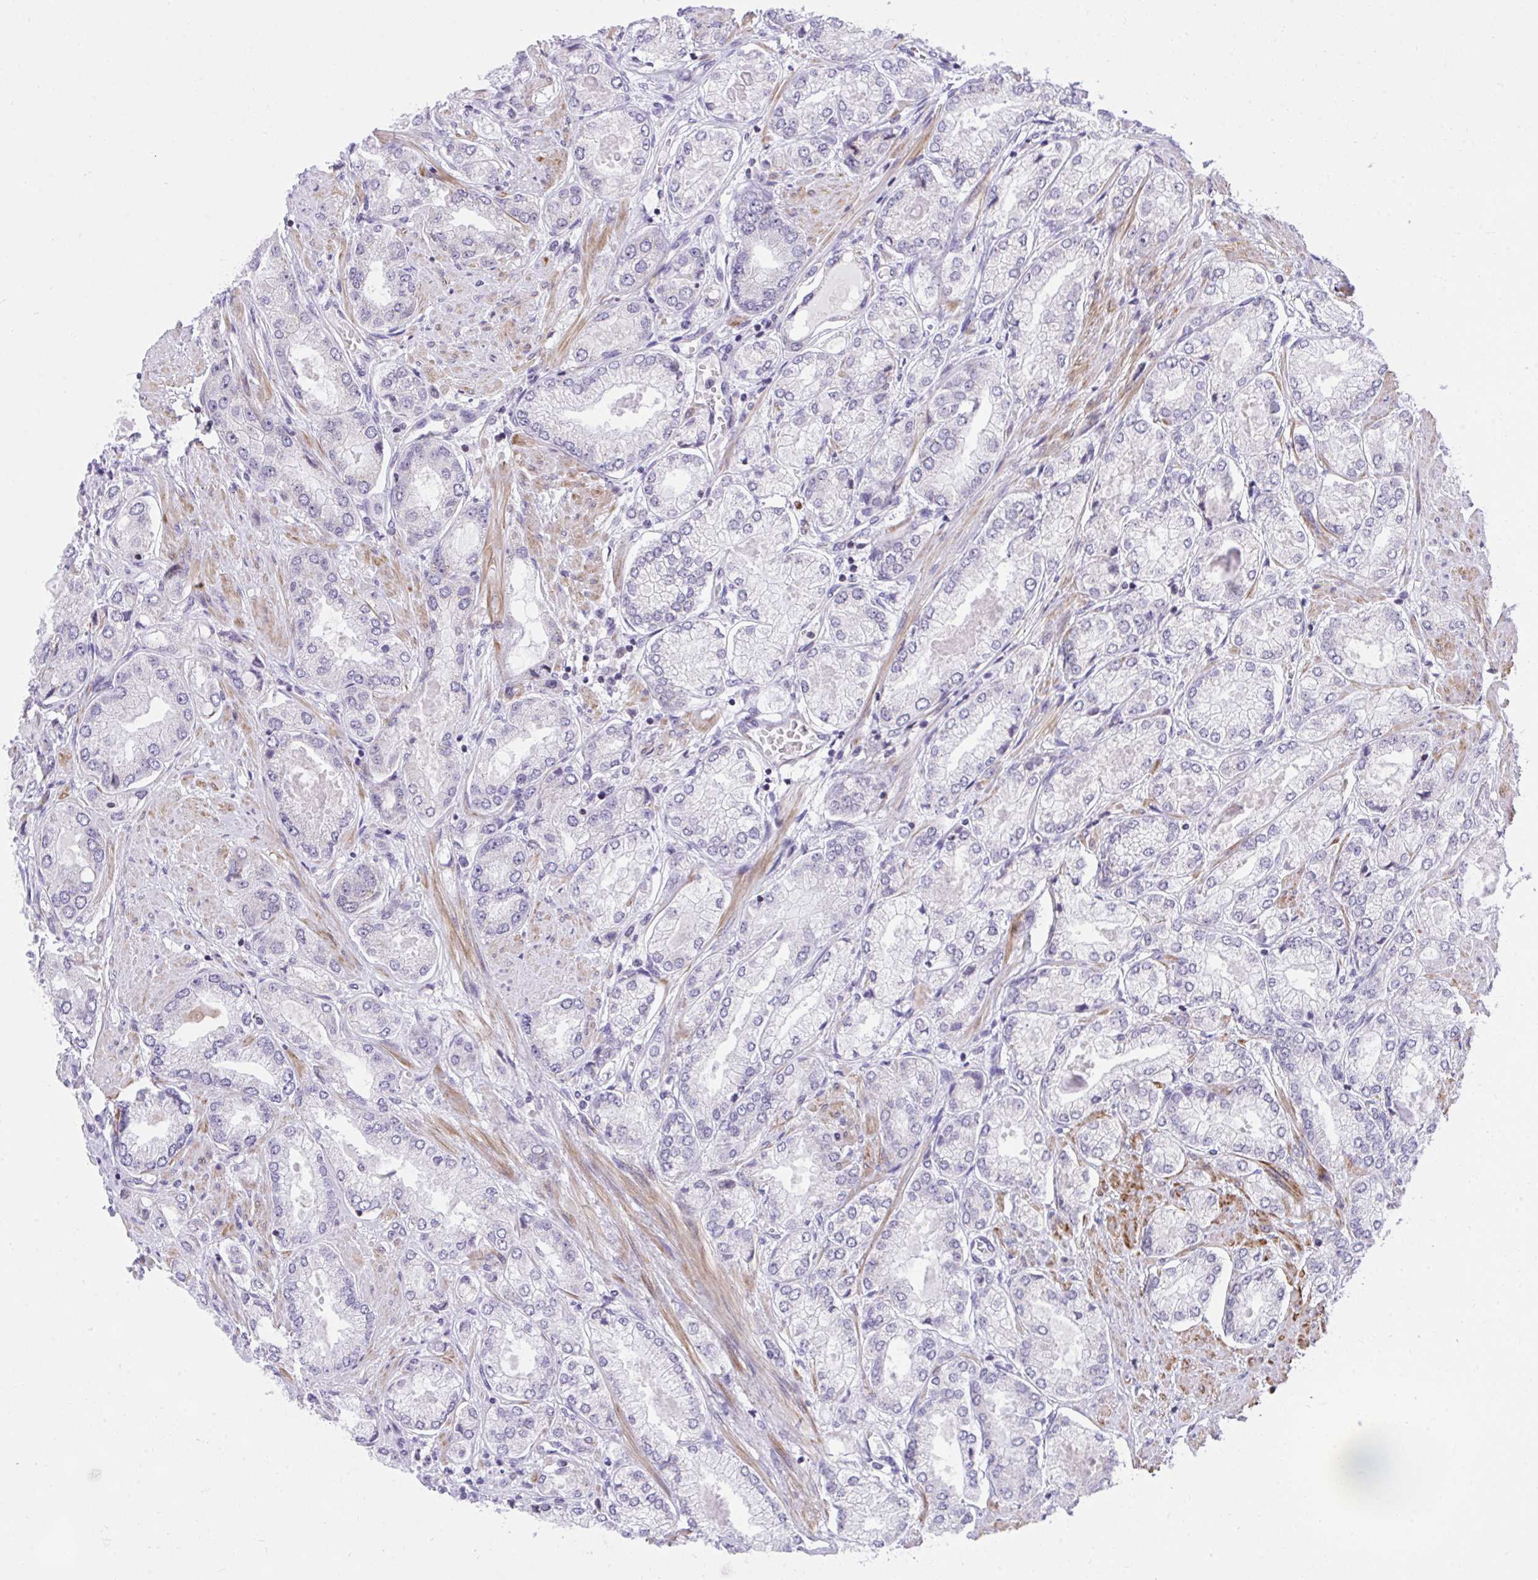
{"staining": {"intensity": "negative", "quantity": "none", "location": "none"}, "tissue": "prostate cancer", "cell_type": "Tumor cells", "image_type": "cancer", "snomed": [{"axis": "morphology", "description": "Adenocarcinoma, High grade"}, {"axis": "topography", "description": "Prostate"}], "caption": "This is an IHC photomicrograph of human prostate cancer (high-grade adenocarcinoma). There is no positivity in tumor cells.", "gene": "KCNN4", "patient": {"sex": "male", "age": 68}}